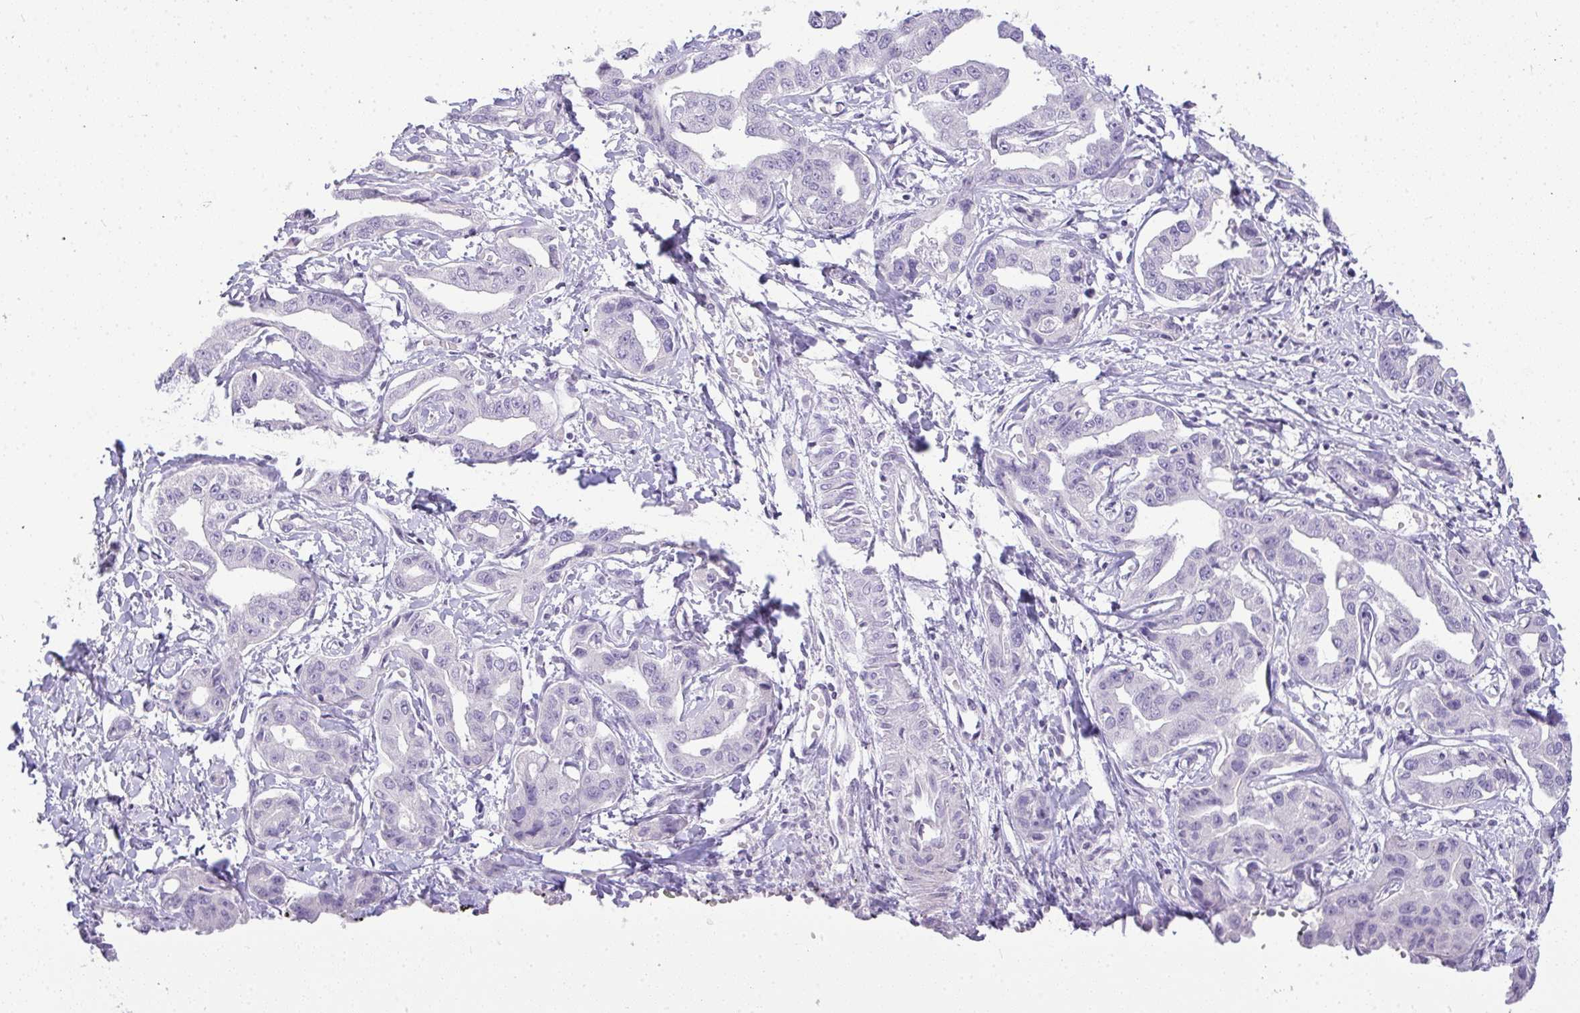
{"staining": {"intensity": "negative", "quantity": "none", "location": "none"}, "tissue": "liver cancer", "cell_type": "Tumor cells", "image_type": "cancer", "snomed": [{"axis": "morphology", "description": "Cholangiocarcinoma"}, {"axis": "topography", "description": "Liver"}], "caption": "Protein analysis of liver cholangiocarcinoma displays no significant expression in tumor cells.", "gene": "LIPE", "patient": {"sex": "male", "age": 59}}